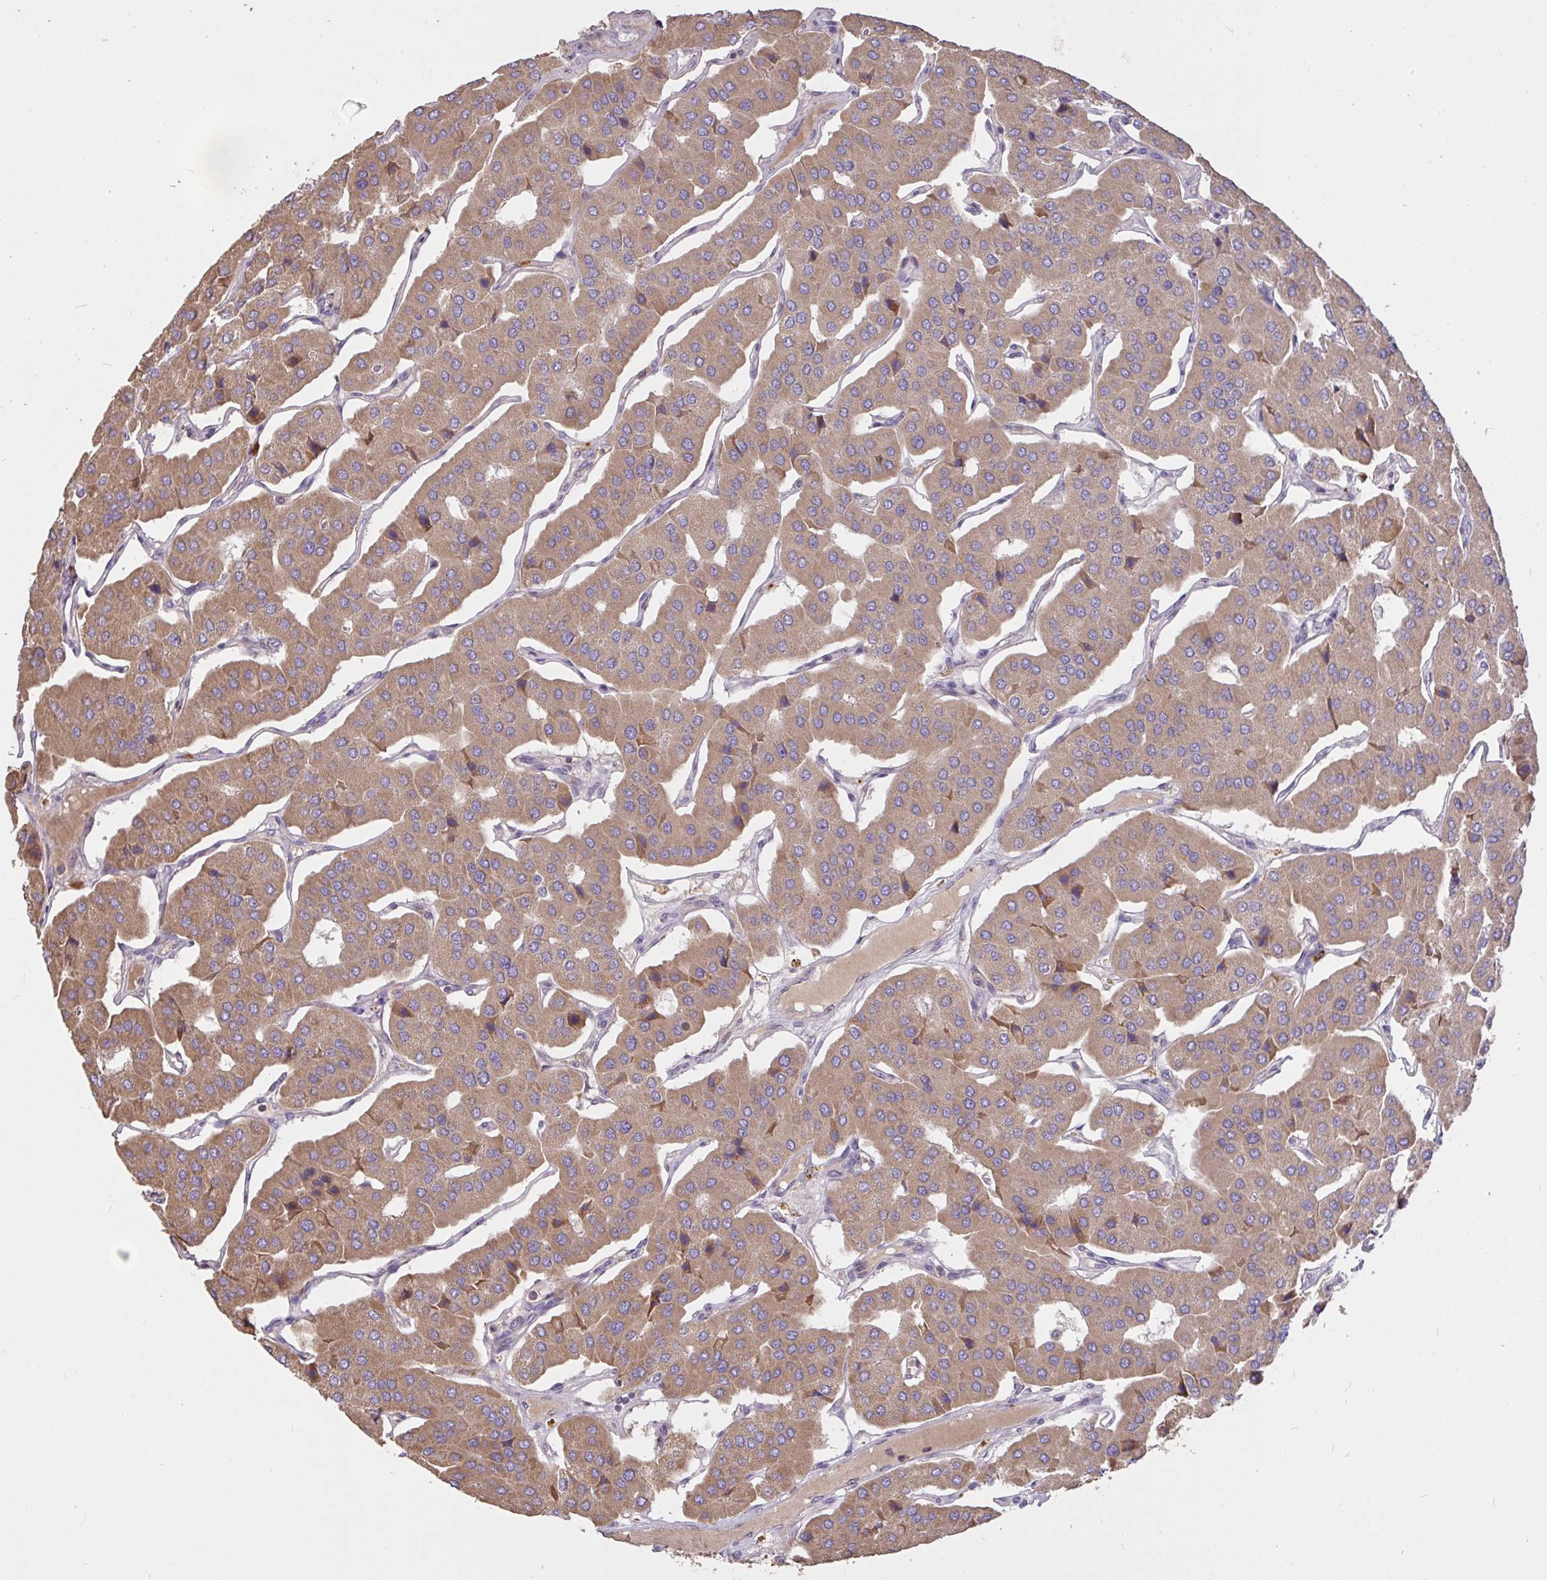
{"staining": {"intensity": "moderate", "quantity": ">75%", "location": "cytoplasmic/membranous"}, "tissue": "parathyroid gland", "cell_type": "Glandular cells", "image_type": "normal", "snomed": [{"axis": "morphology", "description": "Normal tissue, NOS"}, {"axis": "morphology", "description": "Adenoma, NOS"}, {"axis": "topography", "description": "Parathyroid gland"}], "caption": "A brown stain shows moderate cytoplasmic/membranous positivity of a protein in glandular cells of normal parathyroid gland.", "gene": "FCER1A", "patient": {"sex": "female", "age": 86}}